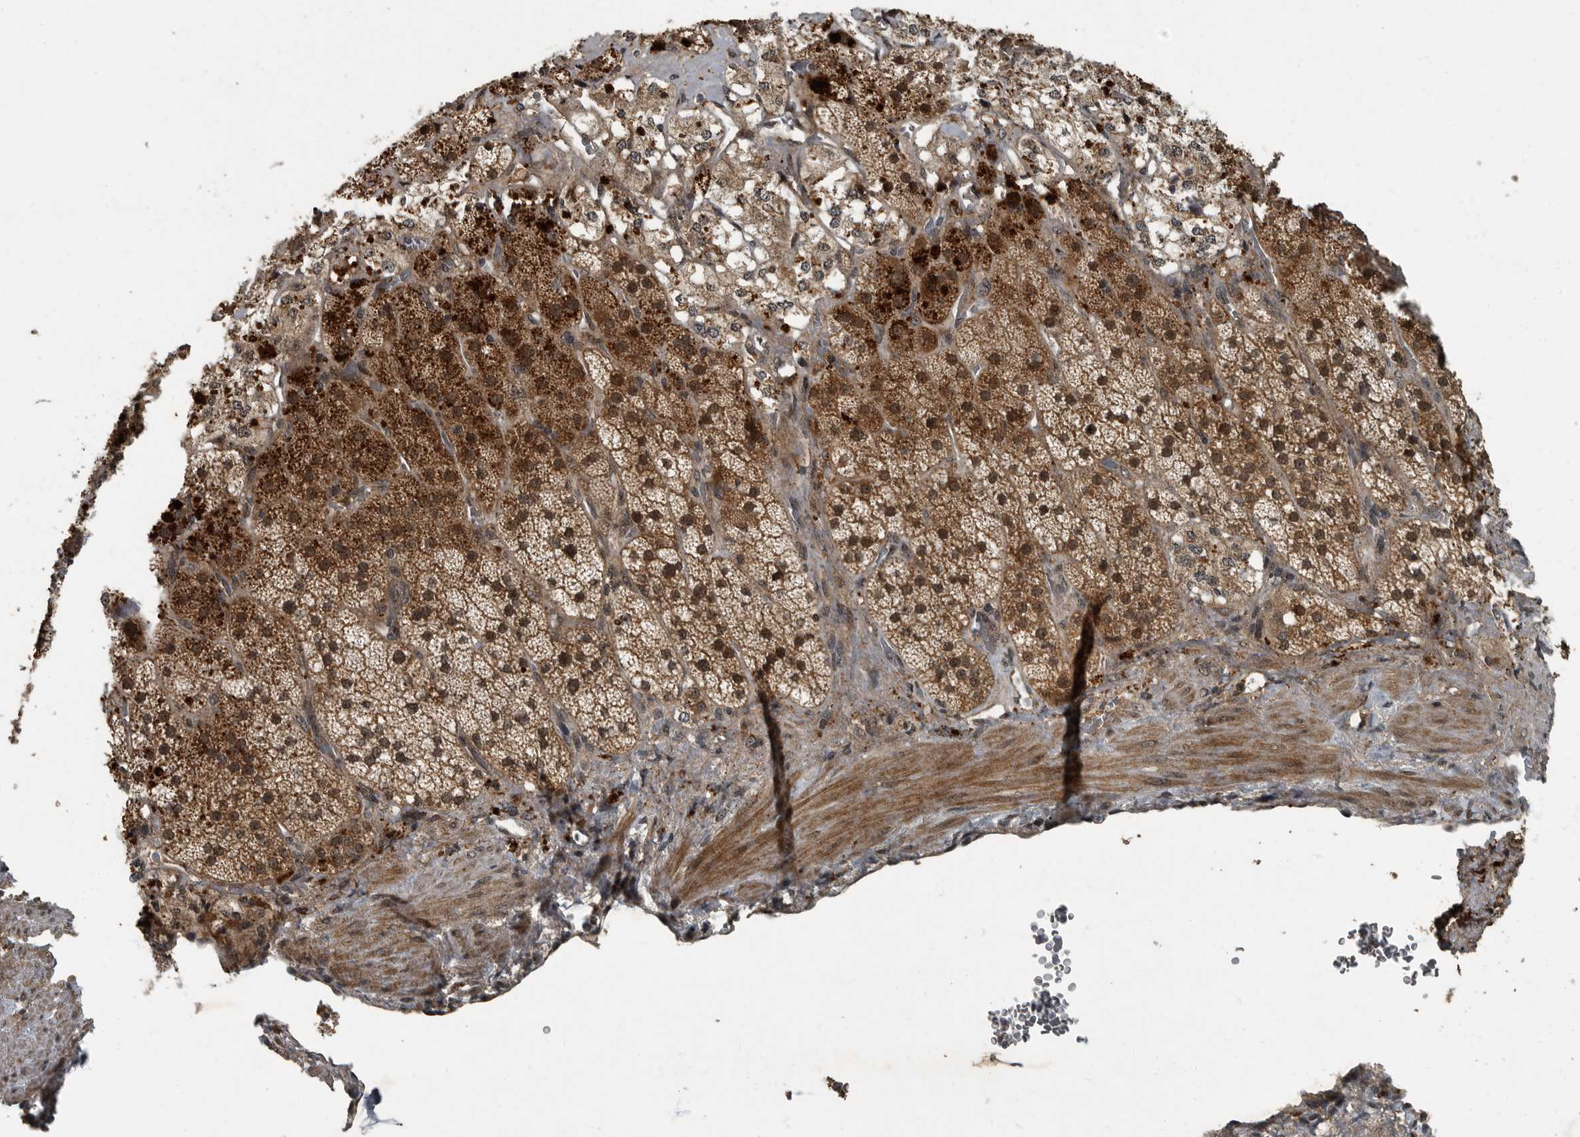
{"staining": {"intensity": "strong", "quantity": ">75%", "location": "cytoplasmic/membranous,nuclear"}, "tissue": "adrenal gland", "cell_type": "Glandular cells", "image_type": "normal", "snomed": [{"axis": "morphology", "description": "Normal tissue, NOS"}, {"axis": "topography", "description": "Adrenal gland"}], "caption": "This is an image of IHC staining of normal adrenal gland, which shows strong positivity in the cytoplasmic/membranous,nuclear of glandular cells.", "gene": "FOXO1", "patient": {"sex": "male", "age": 57}}